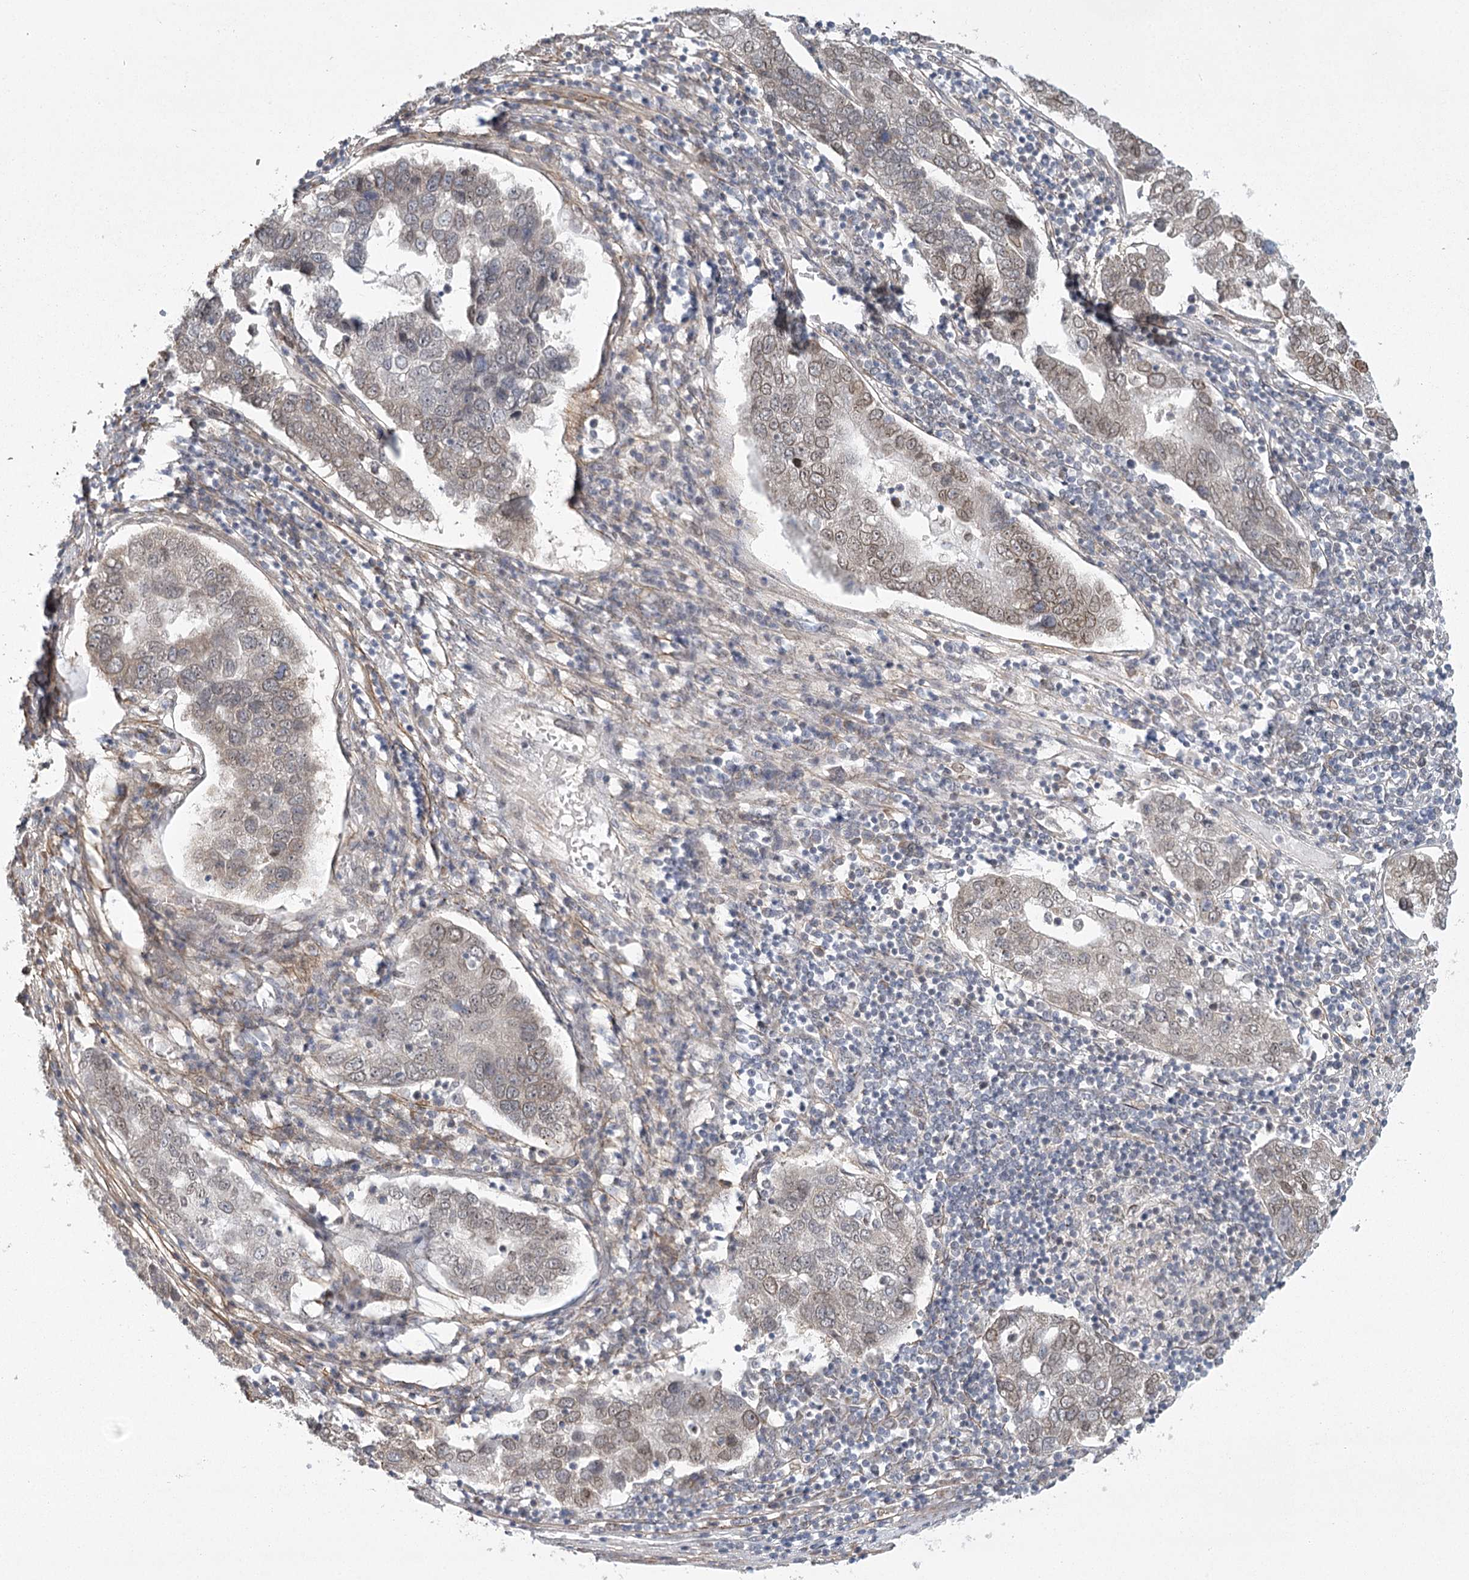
{"staining": {"intensity": "weak", "quantity": "25%-75%", "location": "nuclear"}, "tissue": "pancreatic cancer", "cell_type": "Tumor cells", "image_type": "cancer", "snomed": [{"axis": "morphology", "description": "Adenocarcinoma, NOS"}, {"axis": "topography", "description": "Pancreas"}], "caption": "This image reveals immunohistochemistry (IHC) staining of pancreatic cancer (adenocarcinoma), with low weak nuclear staining in about 25%-75% of tumor cells.", "gene": "MED28", "patient": {"sex": "female", "age": 61}}